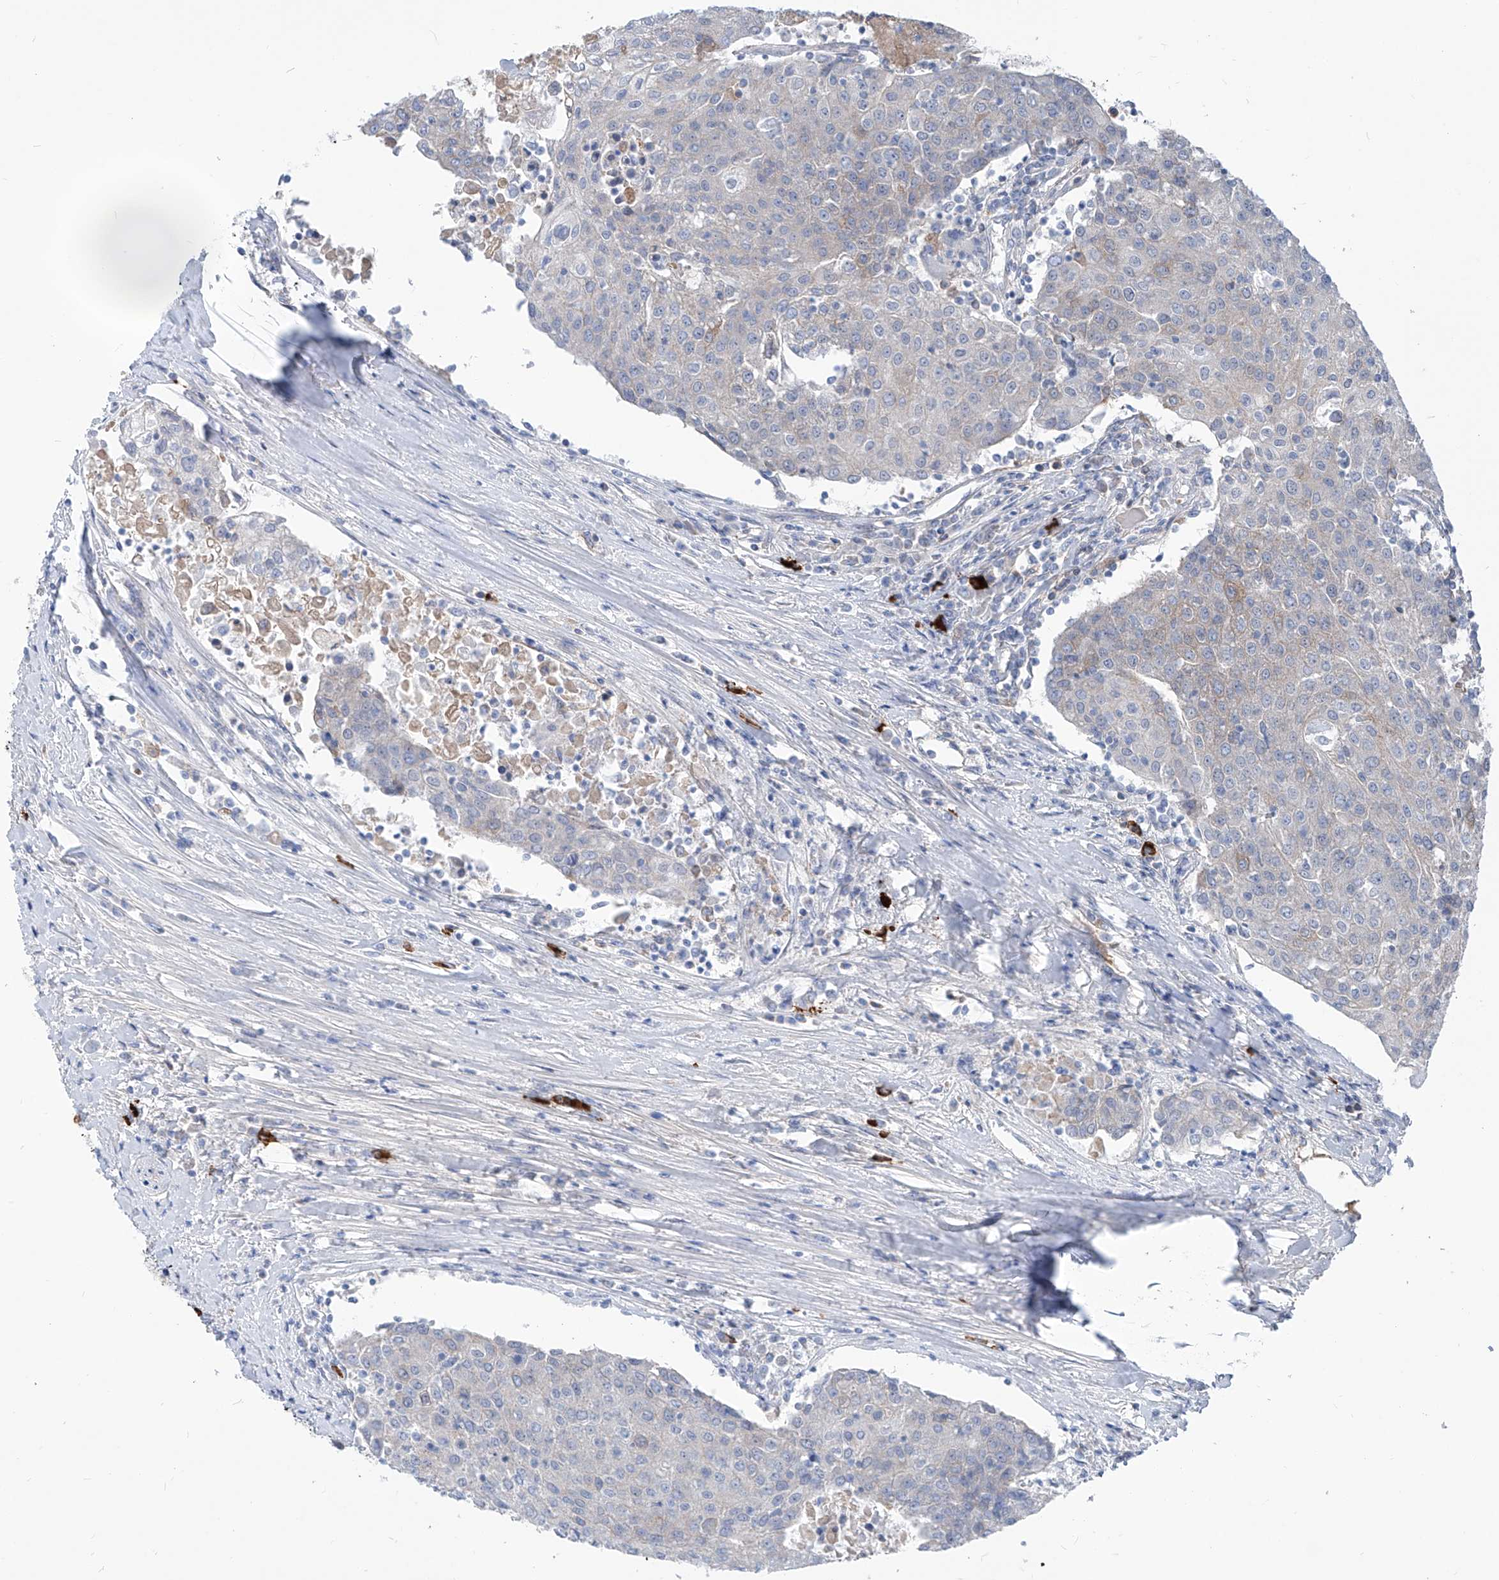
{"staining": {"intensity": "negative", "quantity": "none", "location": "none"}, "tissue": "urothelial cancer", "cell_type": "Tumor cells", "image_type": "cancer", "snomed": [{"axis": "morphology", "description": "Urothelial carcinoma, High grade"}, {"axis": "topography", "description": "Urinary bladder"}], "caption": "Immunohistochemical staining of human urothelial cancer displays no significant staining in tumor cells.", "gene": "AKAP10", "patient": {"sex": "female", "age": 85}}